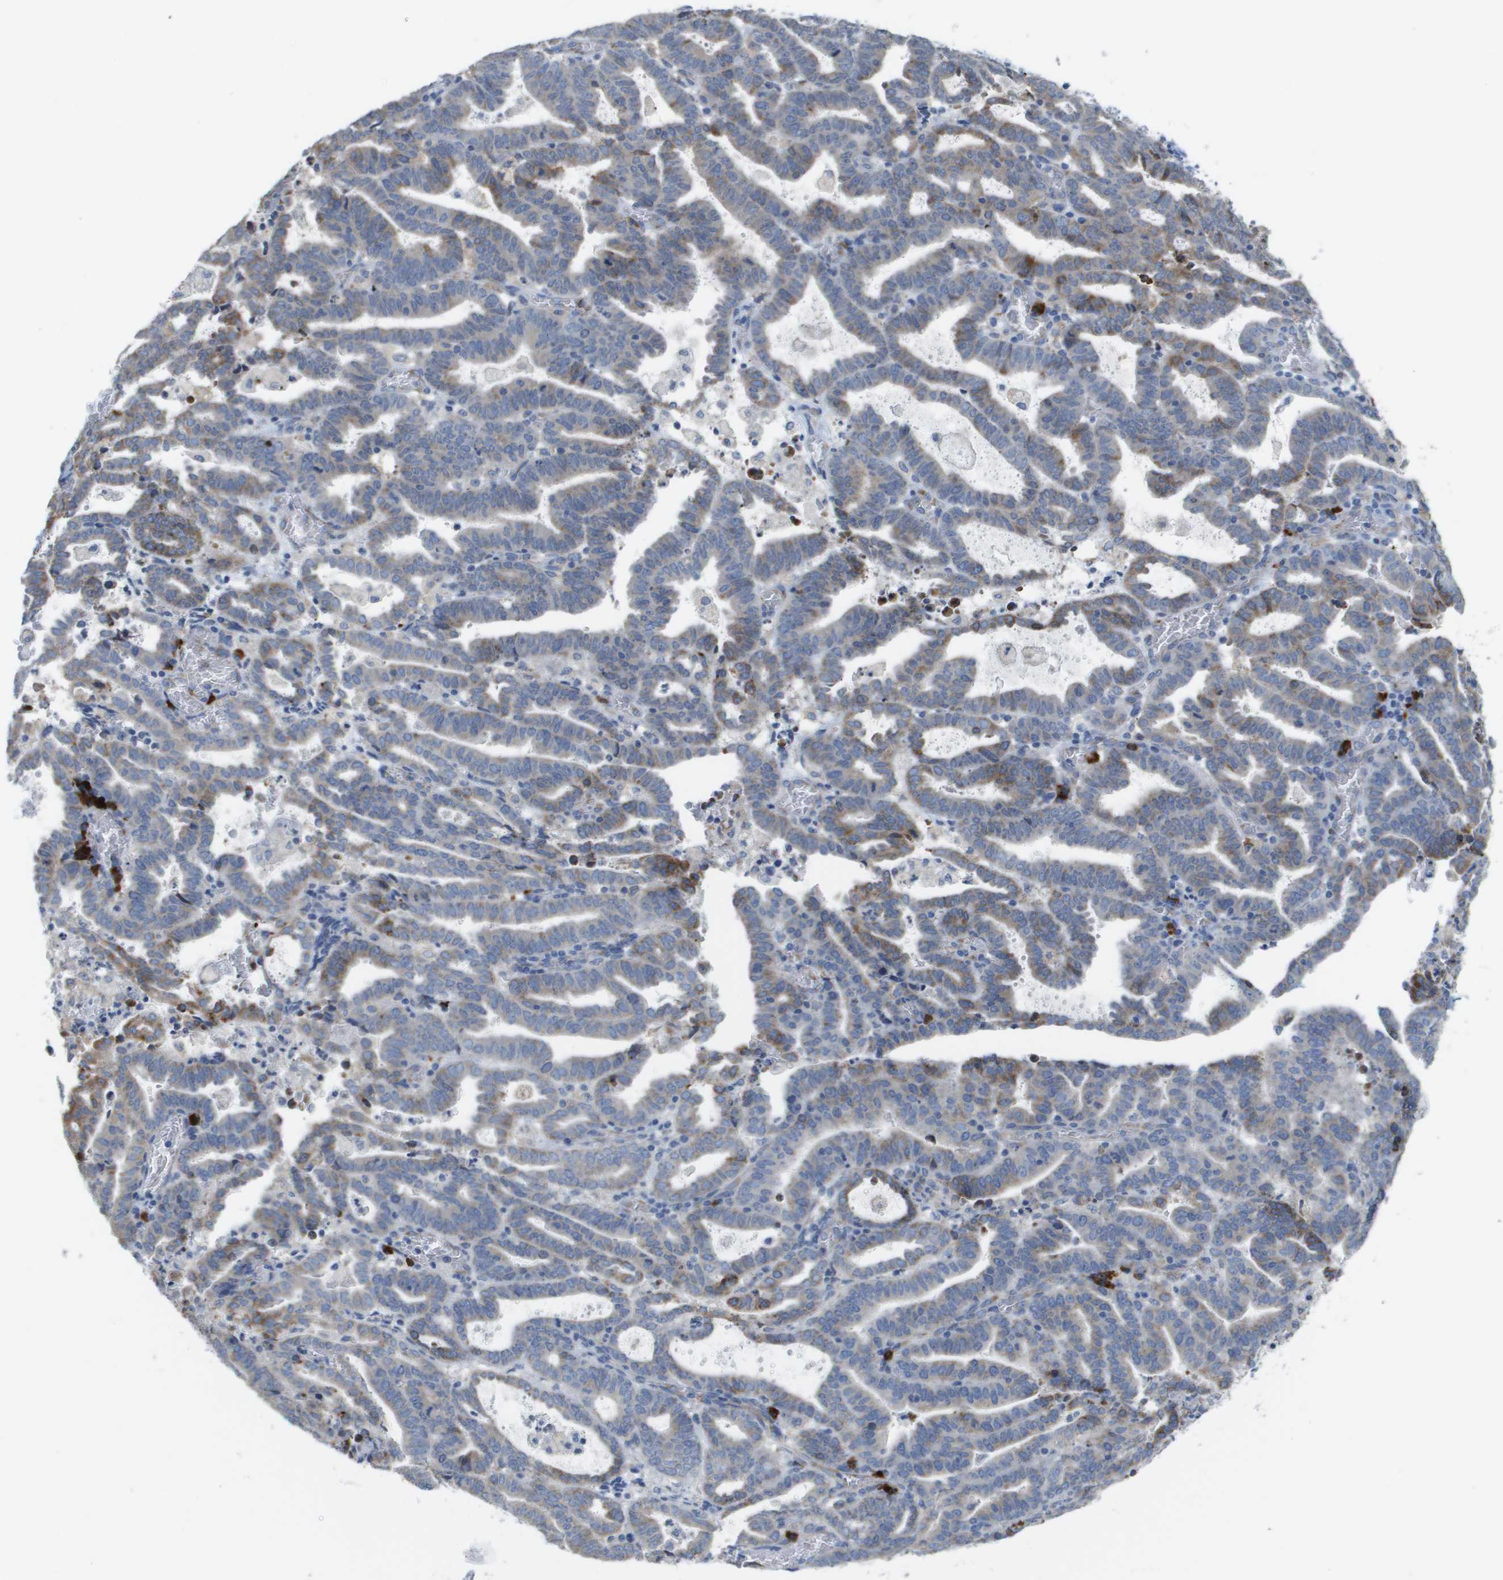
{"staining": {"intensity": "moderate", "quantity": "25%-75%", "location": "cytoplasmic/membranous"}, "tissue": "endometrial cancer", "cell_type": "Tumor cells", "image_type": "cancer", "snomed": [{"axis": "morphology", "description": "Adenocarcinoma, NOS"}, {"axis": "topography", "description": "Uterus"}], "caption": "The image exhibits staining of endometrial adenocarcinoma, revealing moderate cytoplasmic/membranous protein positivity (brown color) within tumor cells.", "gene": "CD3G", "patient": {"sex": "female", "age": 83}}